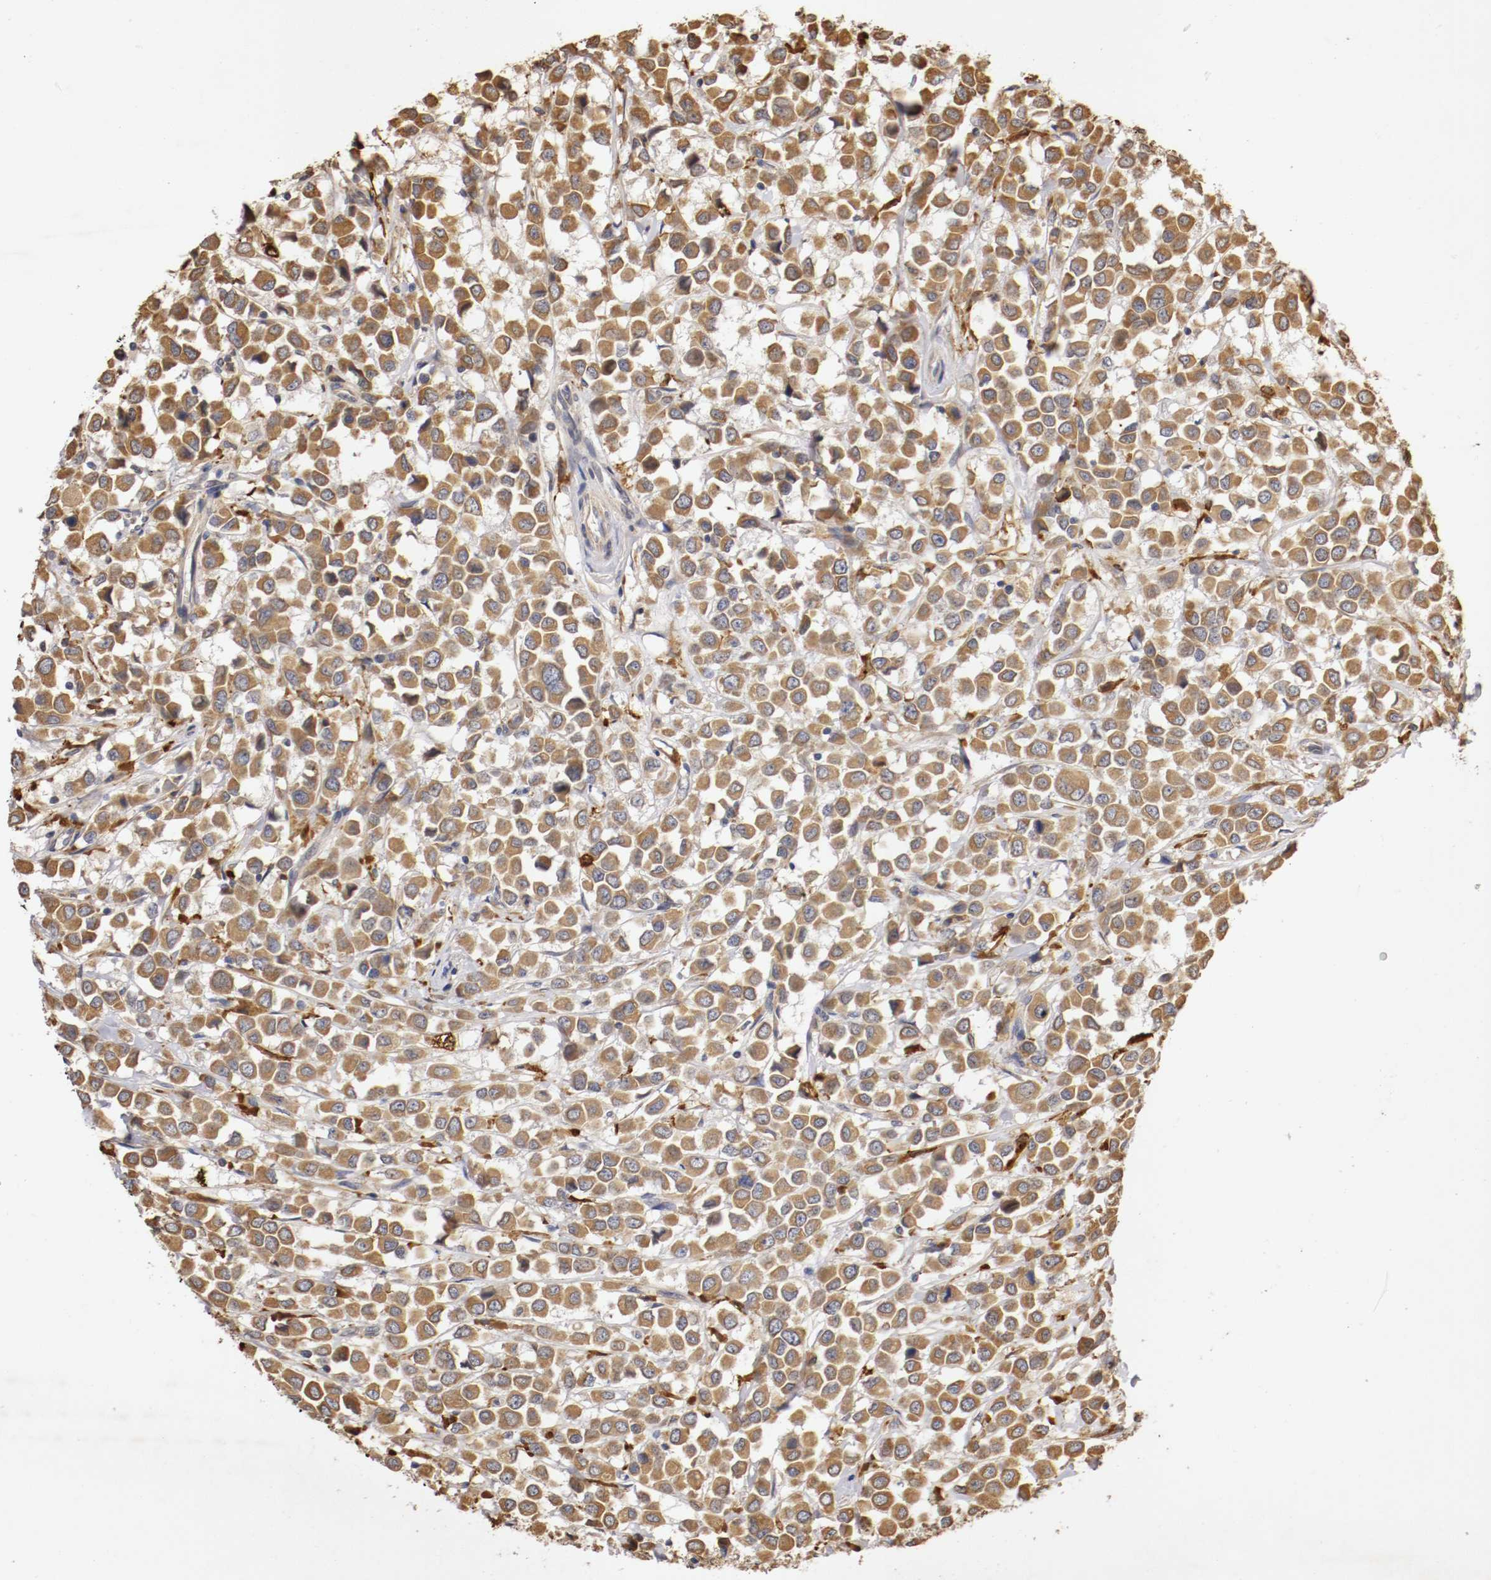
{"staining": {"intensity": "strong", "quantity": ">75%", "location": "cytoplasmic/membranous"}, "tissue": "breast cancer", "cell_type": "Tumor cells", "image_type": "cancer", "snomed": [{"axis": "morphology", "description": "Duct carcinoma"}, {"axis": "topography", "description": "Breast"}], "caption": "Strong cytoplasmic/membranous staining is seen in approximately >75% of tumor cells in breast cancer (intraductal carcinoma). The staining was performed using DAB (3,3'-diaminobenzidine), with brown indicating positive protein expression. Nuclei are stained blue with hematoxylin.", "gene": "VEZT", "patient": {"sex": "female", "age": 61}}